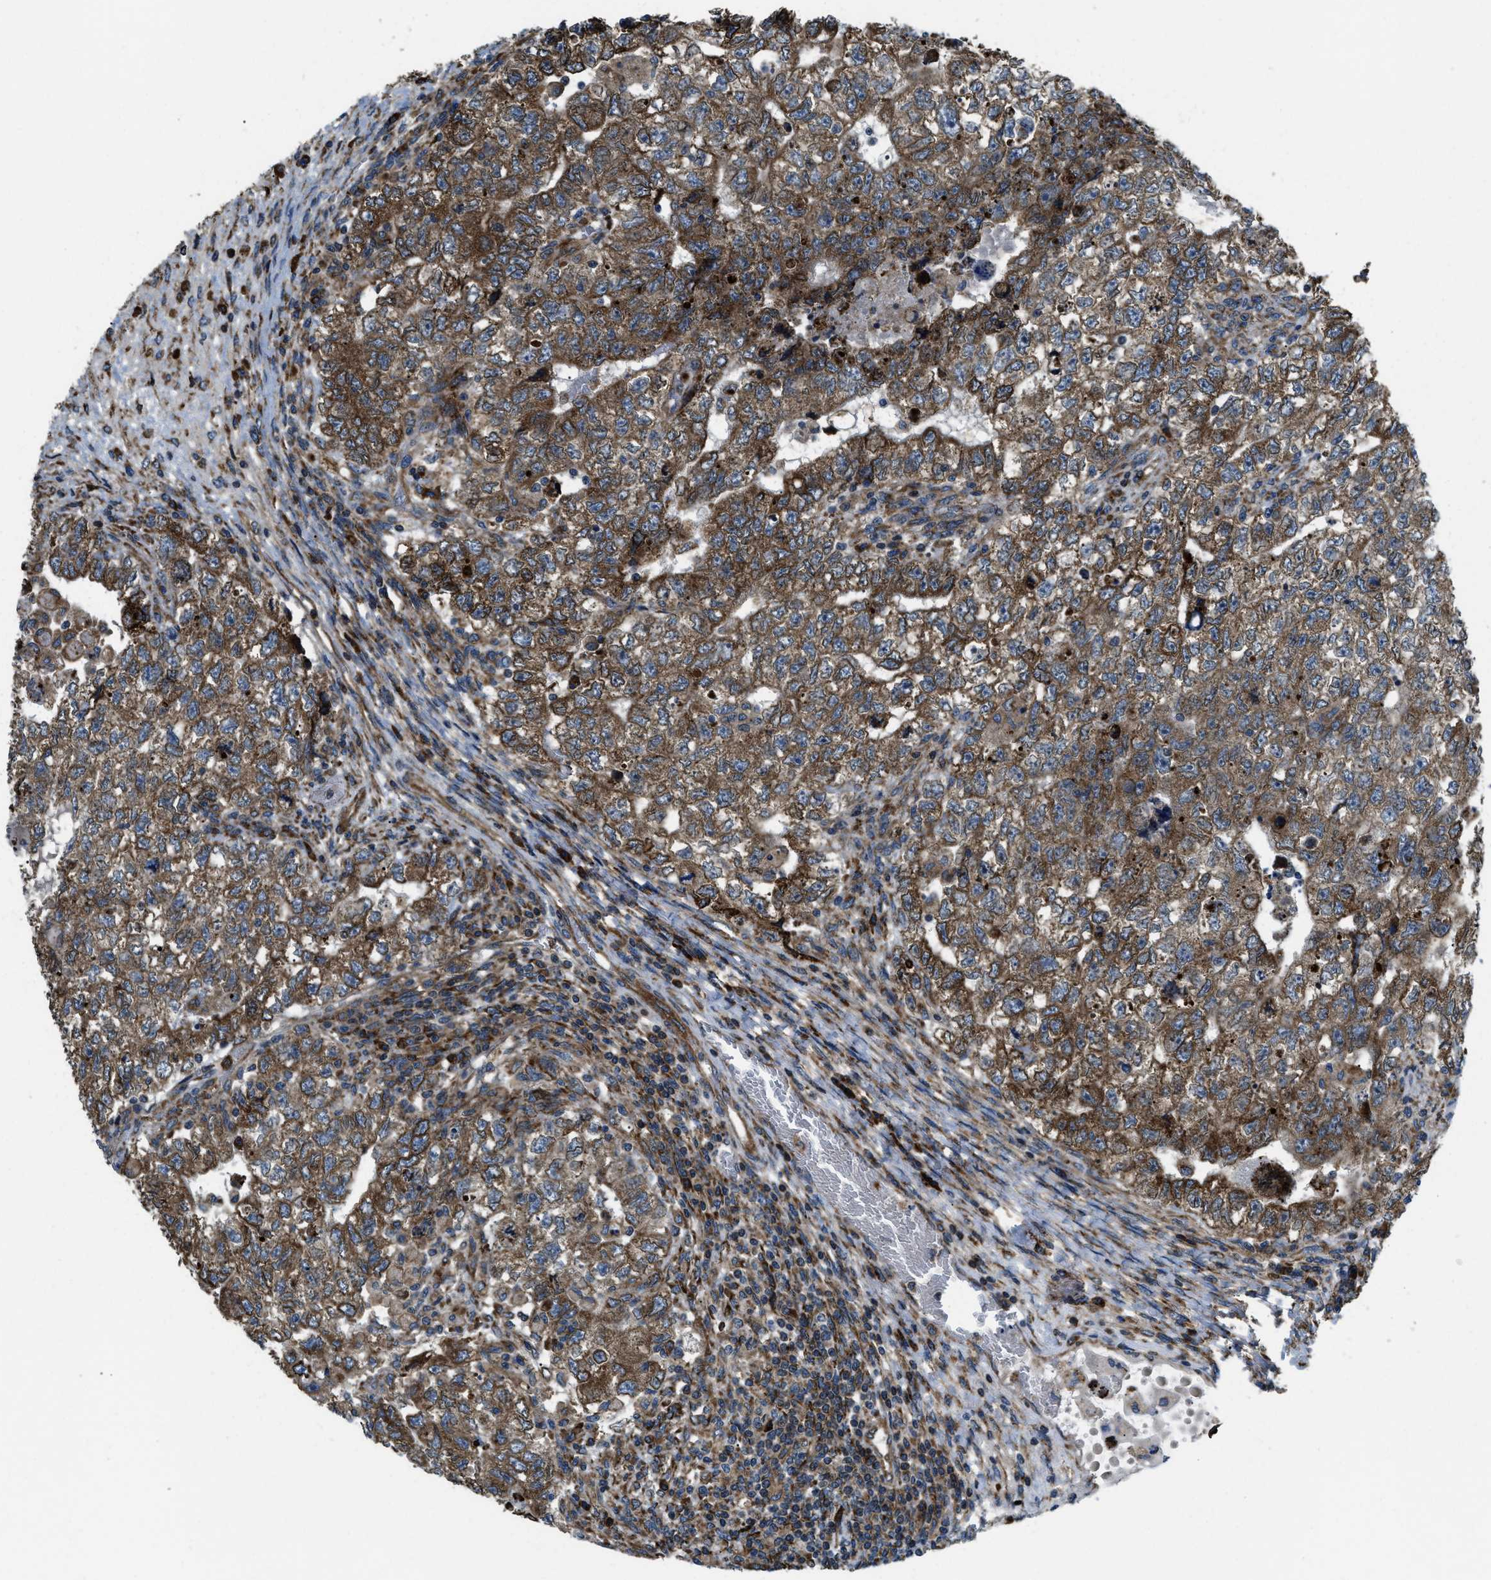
{"staining": {"intensity": "strong", "quantity": ">75%", "location": "cytoplasmic/membranous"}, "tissue": "testis cancer", "cell_type": "Tumor cells", "image_type": "cancer", "snomed": [{"axis": "morphology", "description": "Carcinoma, Embryonal, NOS"}, {"axis": "topography", "description": "Testis"}], "caption": "Immunohistochemical staining of human testis embryonal carcinoma shows high levels of strong cytoplasmic/membranous staining in about >75% of tumor cells.", "gene": "CSPG4", "patient": {"sex": "male", "age": 36}}